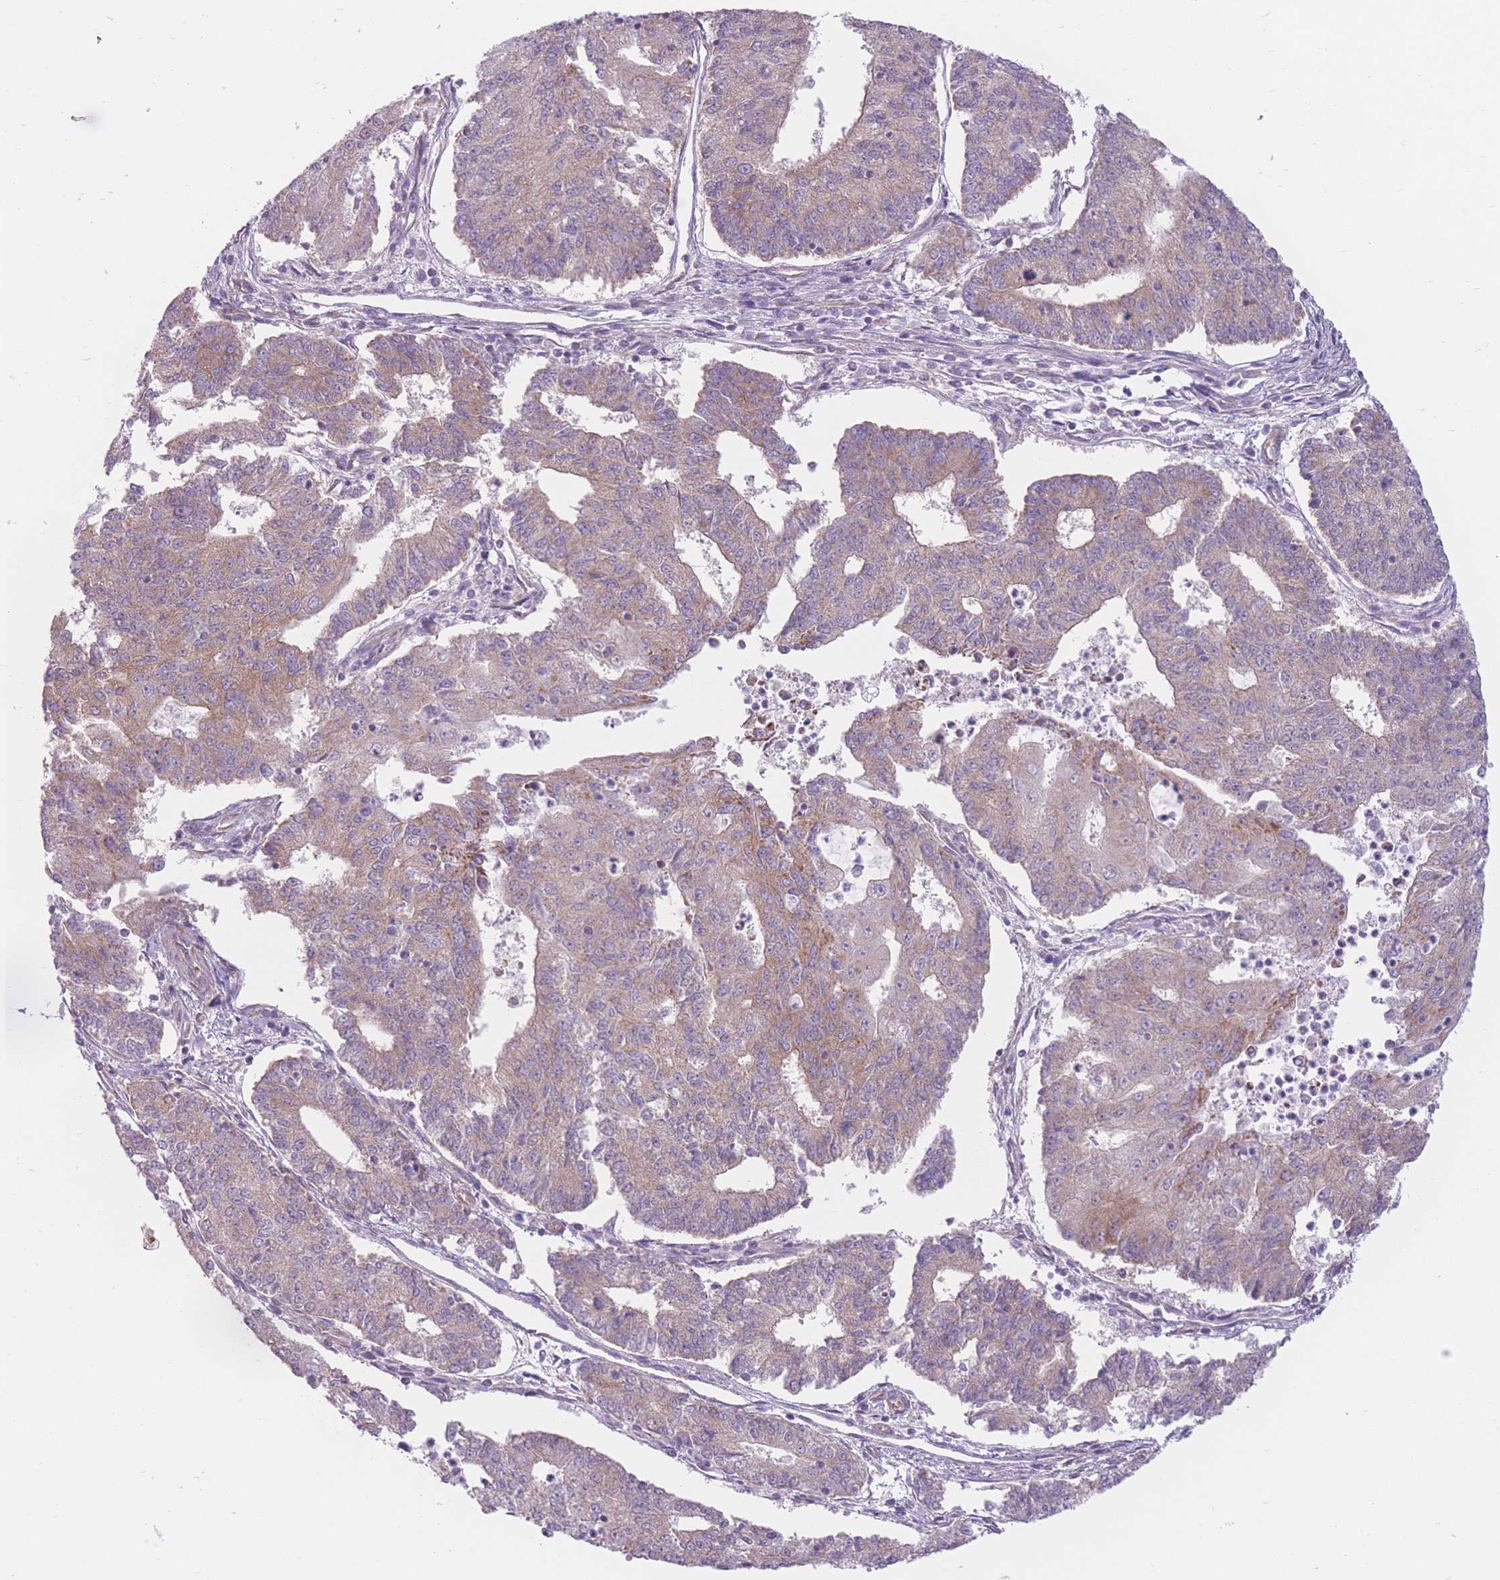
{"staining": {"intensity": "weak", "quantity": "25%-75%", "location": "cytoplasmic/membranous"}, "tissue": "endometrial cancer", "cell_type": "Tumor cells", "image_type": "cancer", "snomed": [{"axis": "morphology", "description": "Adenocarcinoma, NOS"}, {"axis": "topography", "description": "Endometrium"}], "caption": "A low amount of weak cytoplasmic/membranous expression is appreciated in about 25%-75% of tumor cells in endometrial cancer (adenocarcinoma) tissue.", "gene": "SERPINB3", "patient": {"sex": "female", "age": 56}}